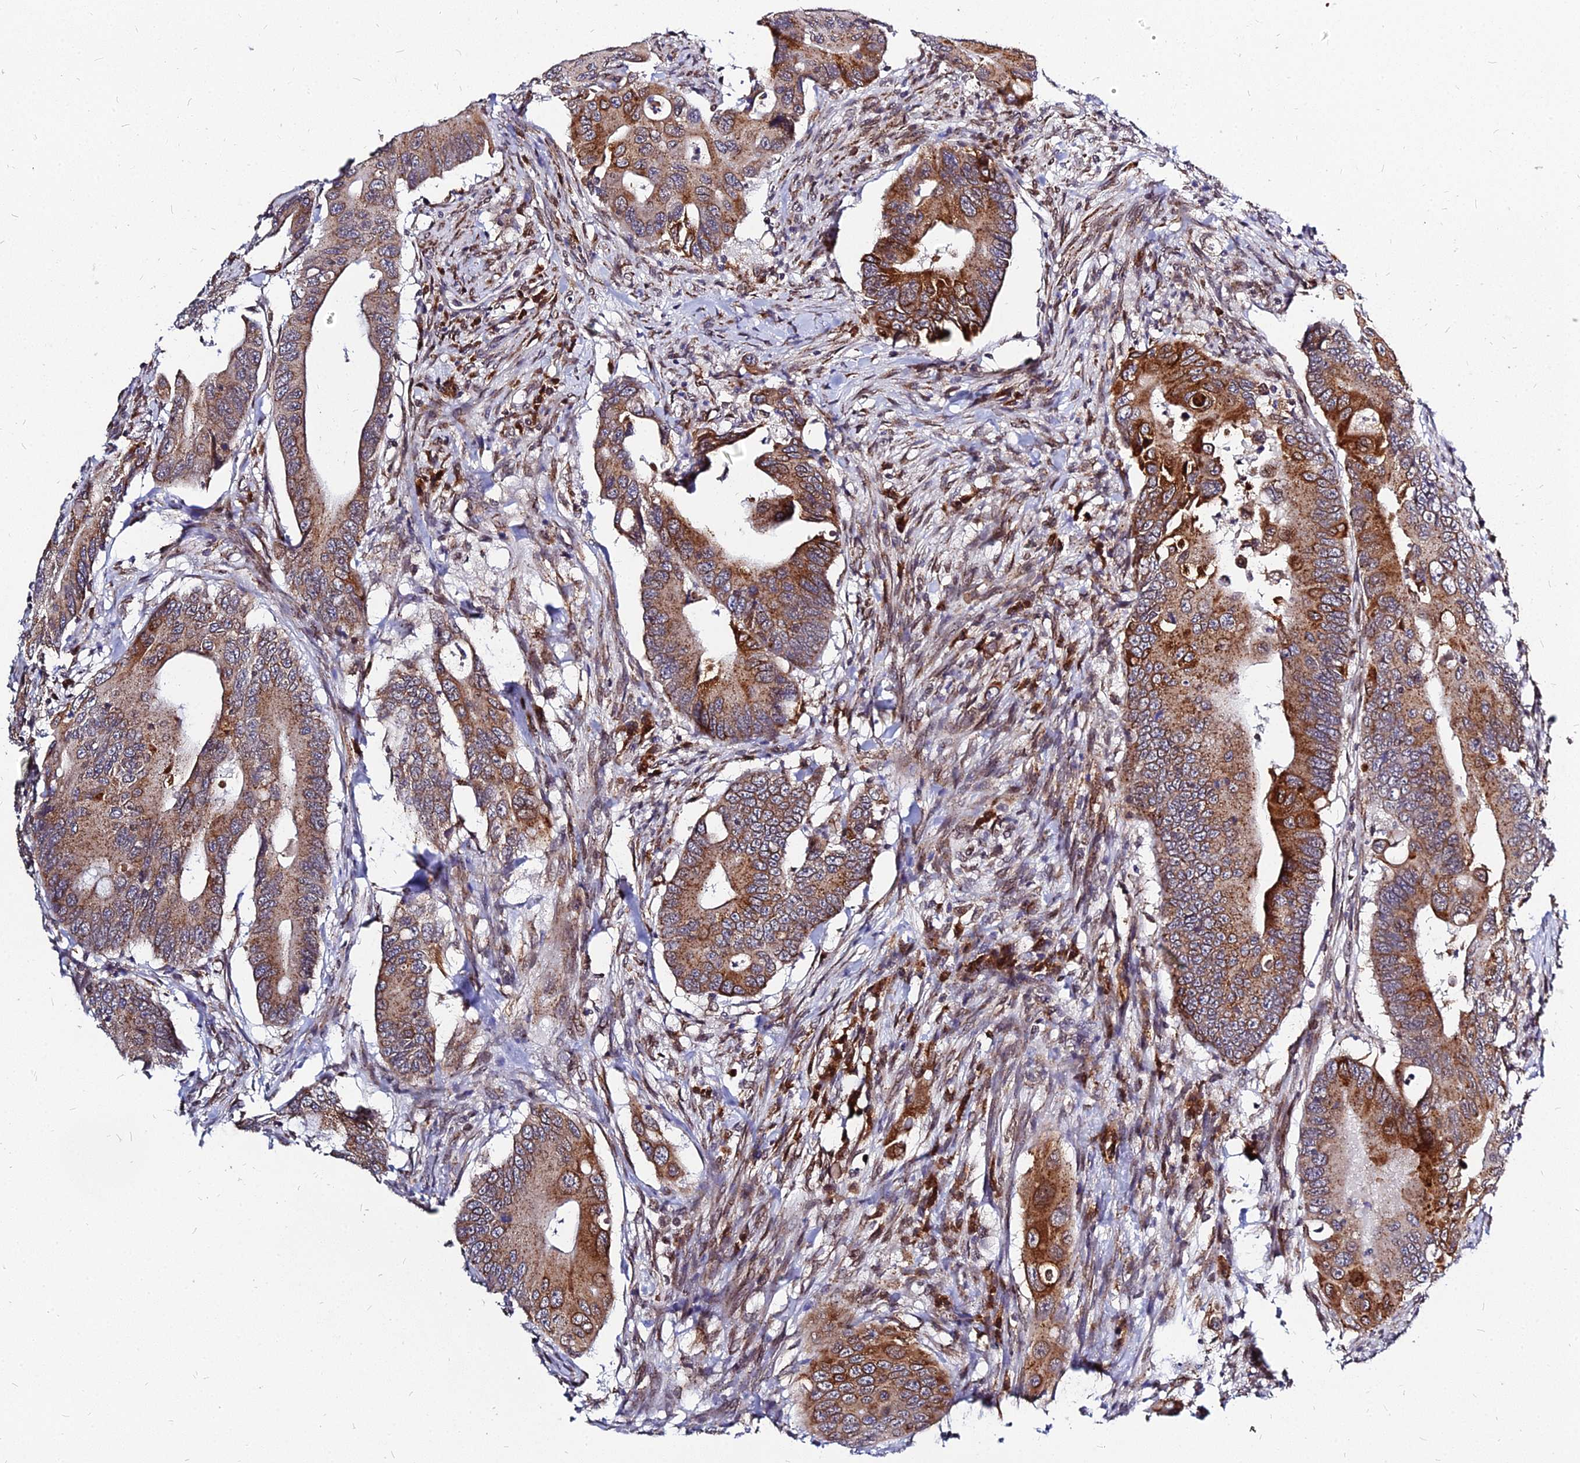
{"staining": {"intensity": "moderate", "quantity": ">75%", "location": "cytoplasmic/membranous"}, "tissue": "colorectal cancer", "cell_type": "Tumor cells", "image_type": "cancer", "snomed": [{"axis": "morphology", "description": "Adenocarcinoma, NOS"}, {"axis": "topography", "description": "Colon"}], "caption": "A brown stain shows moderate cytoplasmic/membranous staining of a protein in human adenocarcinoma (colorectal) tumor cells.", "gene": "RNF121", "patient": {"sex": "male", "age": 71}}